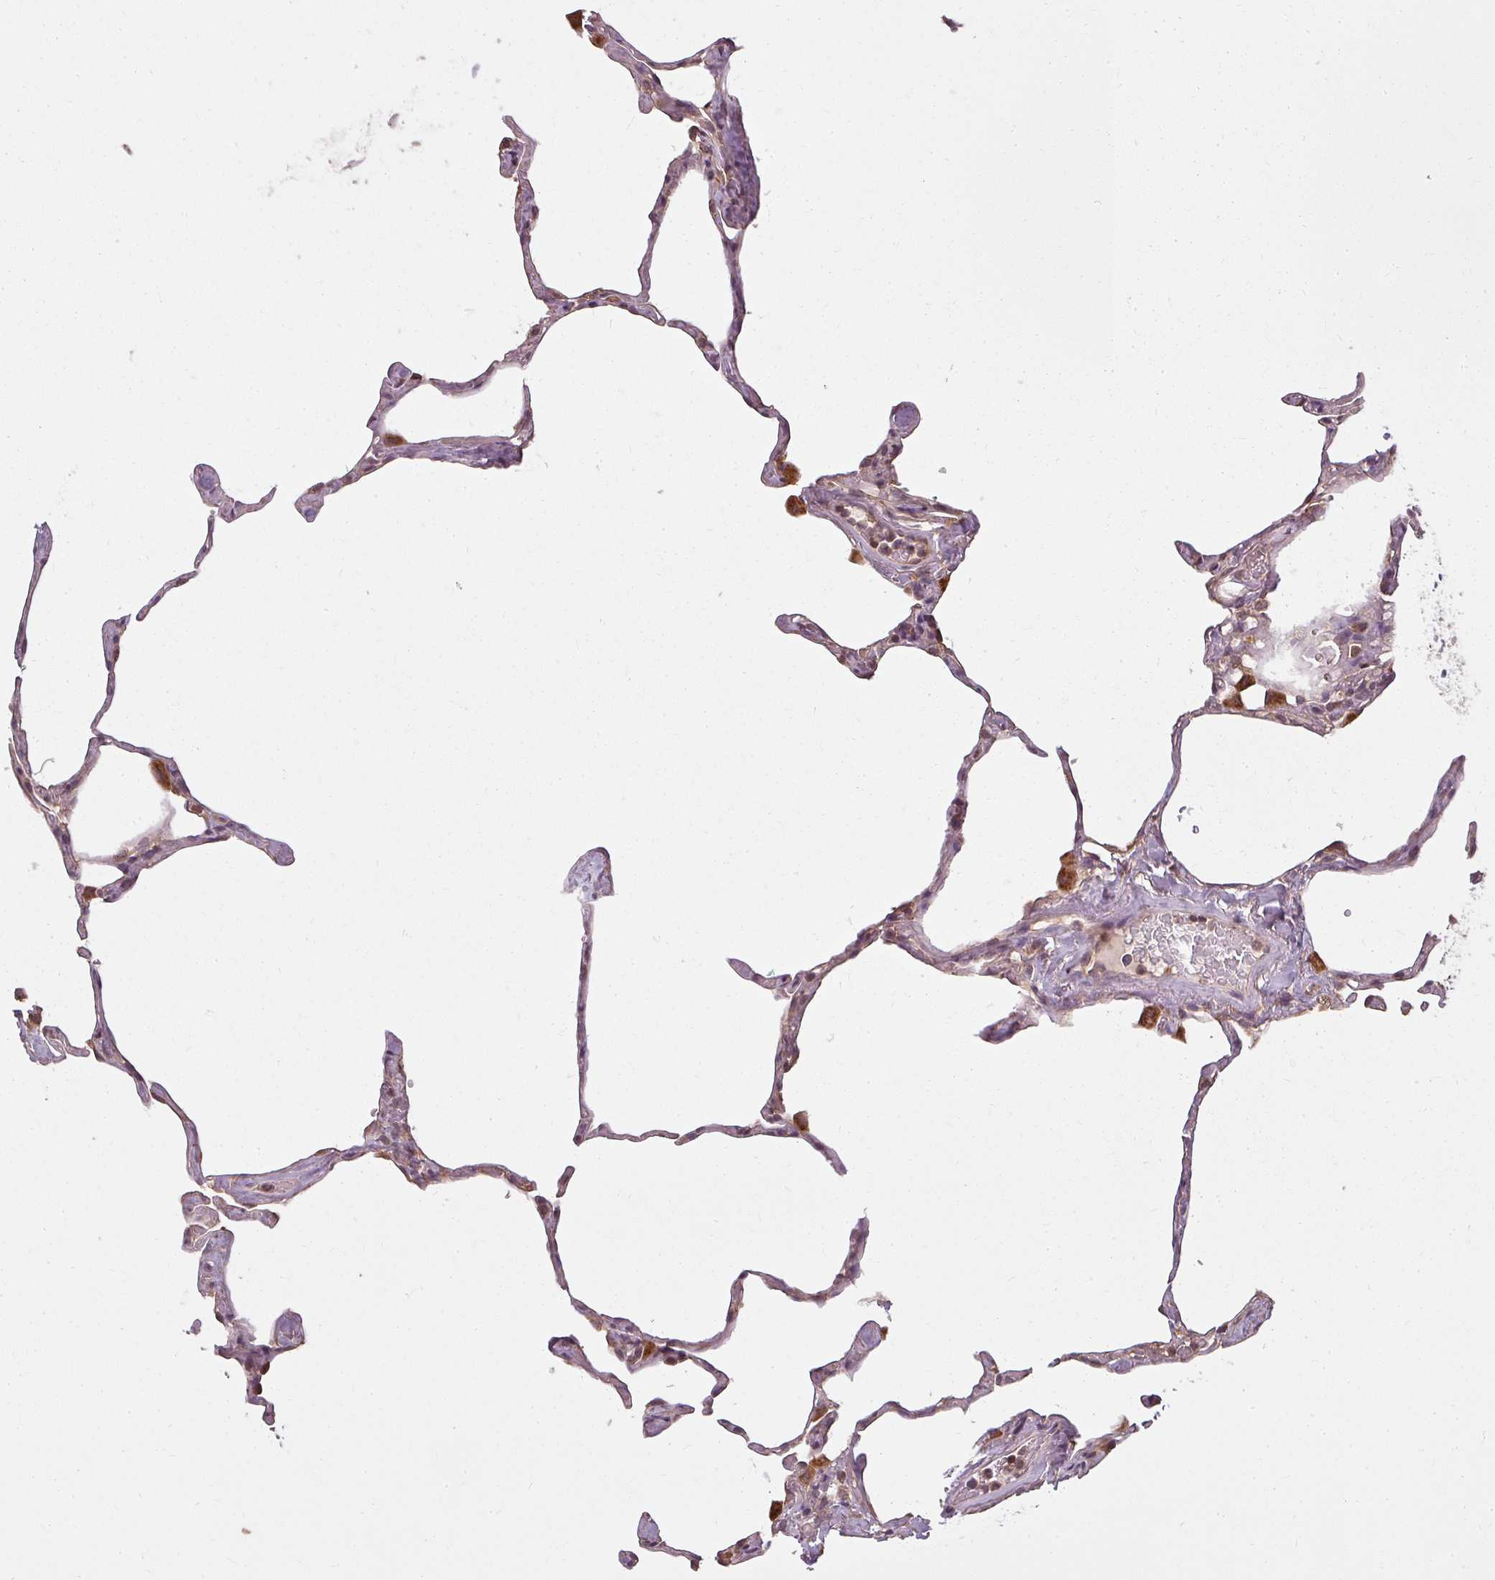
{"staining": {"intensity": "moderate", "quantity": "25%-75%", "location": "cytoplasmic/membranous"}, "tissue": "lung", "cell_type": "Alveolar cells", "image_type": "normal", "snomed": [{"axis": "morphology", "description": "Normal tissue, NOS"}, {"axis": "topography", "description": "Lung"}], "caption": "Lung stained for a protein (brown) shows moderate cytoplasmic/membranous positive positivity in about 25%-75% of alveolar cells.", "gene": "RPL24", "patient": {"sex": "male", "age": 65}}